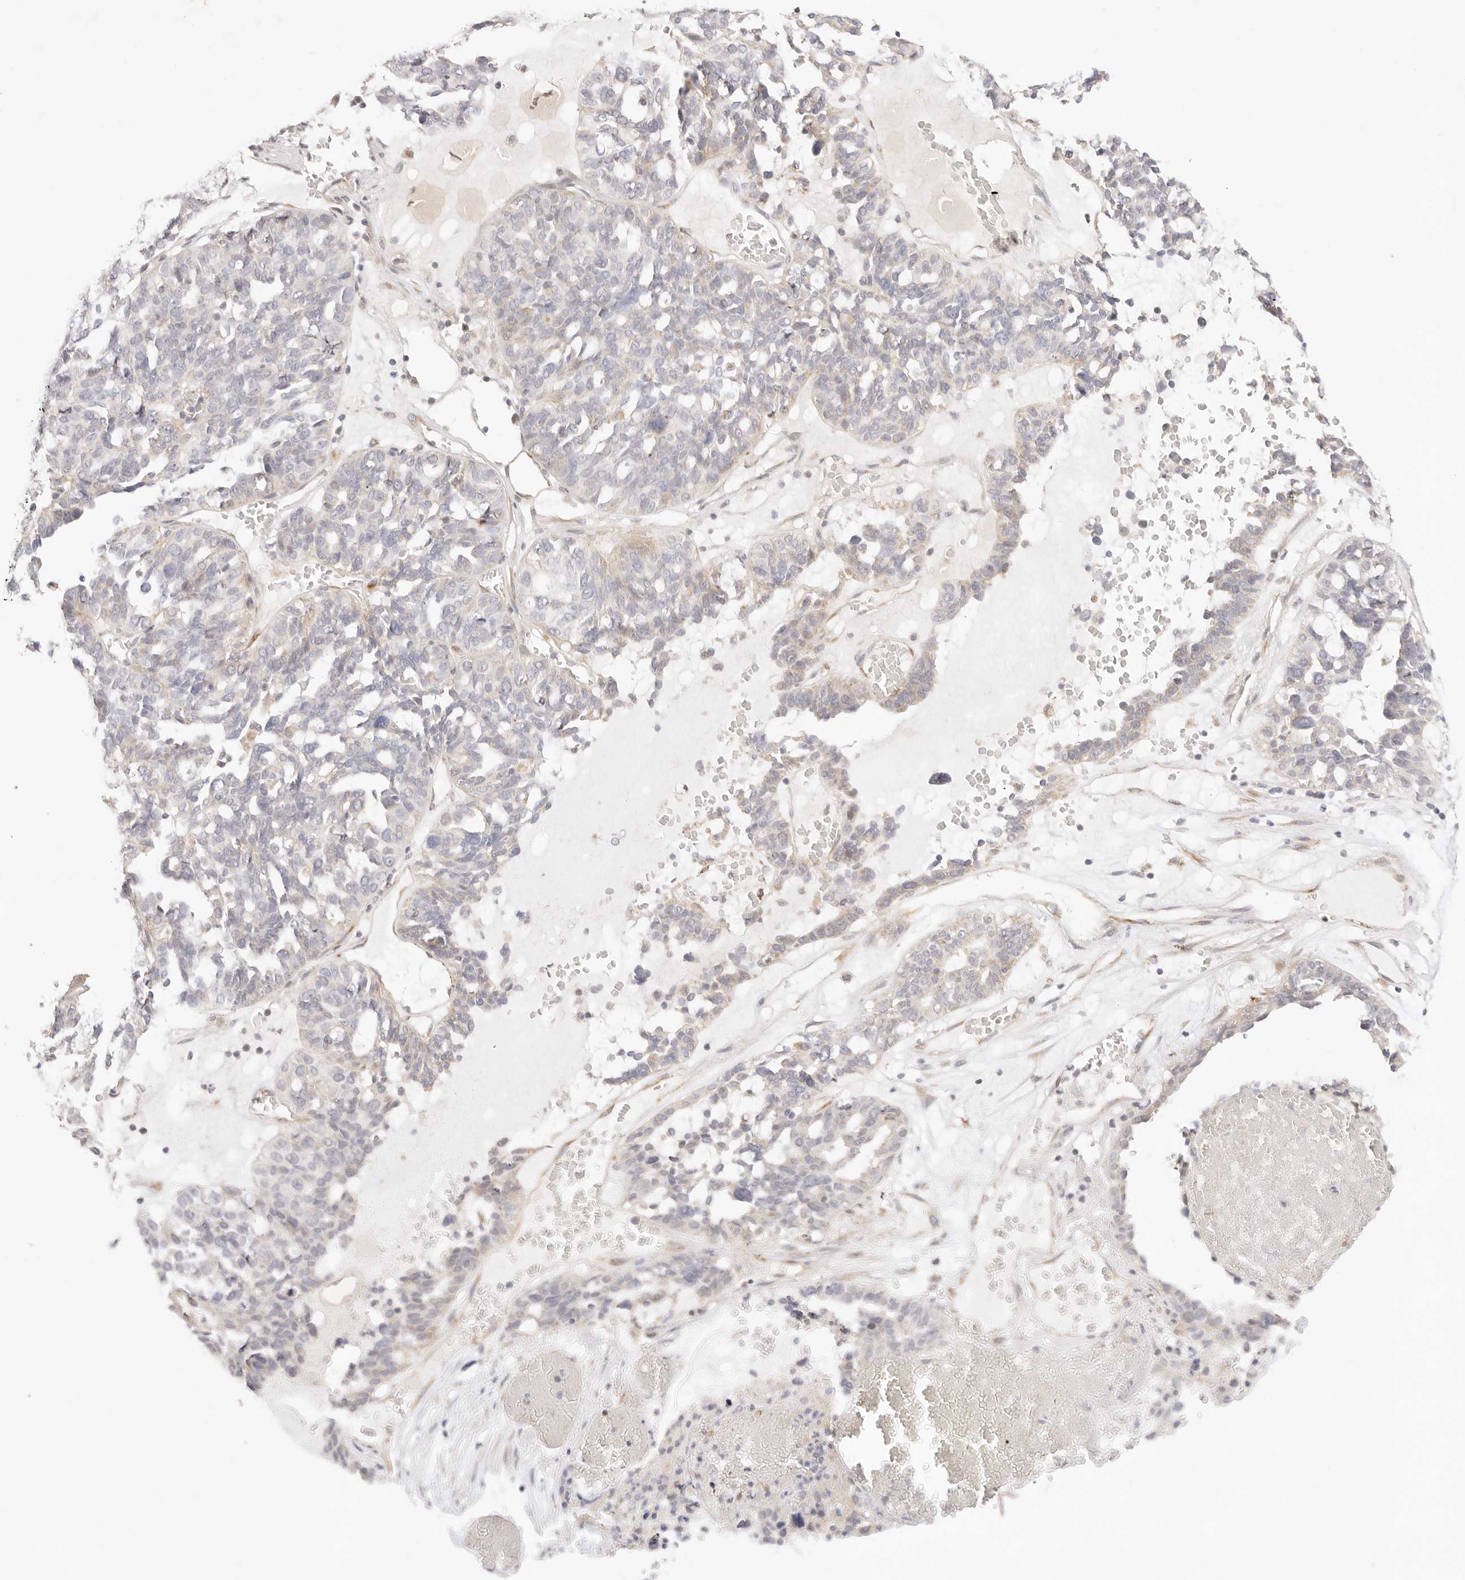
{"staining": {"intensity": "weak", "quantity": "<25%", "location": "cytoplasmic/membranous"}, "tissue": "ovarian cancer", "cell_type": "Tumor cells", "image_type": "cancer", "snomed": [{"axis": "morphology", "description": "Cystadenocarcinoma, serous, NOS"}, {"axis": "topography", "description": "Ovary"}], "caption": "Immunohistochemical staining of human serous cystadenocarcinoma (ovarian) reveals no significant positivity in tumor cells.", "gene": "GPR156", "patient": {"sex": "female", "age": 59}}